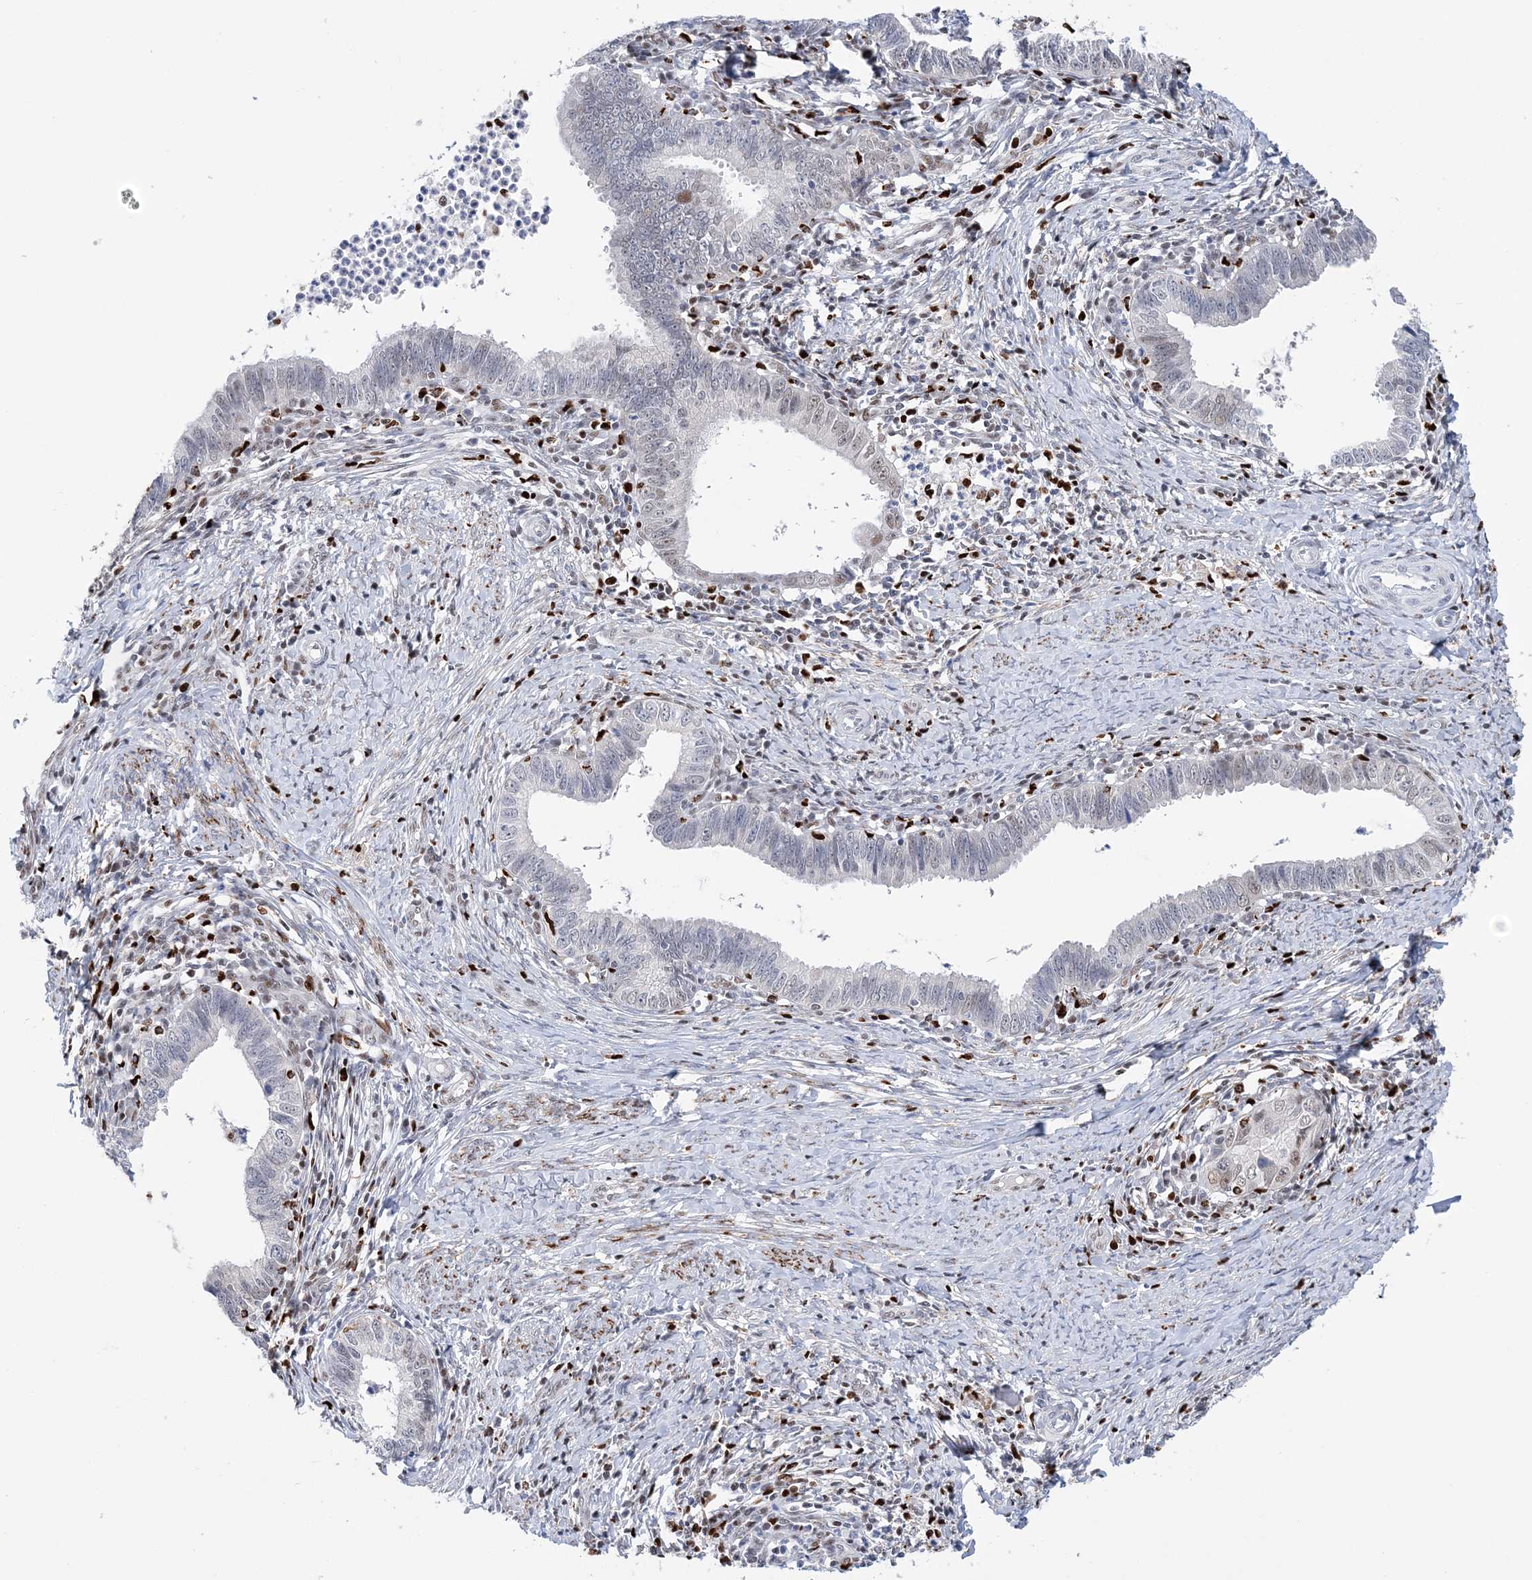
{"staining": {"intensity": "weak", "quantity": "<25%", "location": "nuclear"}, "tissue": "cervical cancer", "cell_type": "Tumor cells", "image_type": "cancer", "snomed": [{"axis": "morphology", "description": "Adenocarcinoma, NOS"}, {"axis": "topography", "description": "Cervix"}], "caption": "Immunohistochemistry of human cervical adenocarcinoma reveals no expression in tumor cells. (Stains: DAB immunohistochemistry (IHC) with hematoxylin counter stain, Microscopy: brightfield microscopy at high magnification).", "gene": "NIT2", "patient": {"sex": "female", "age": 36}}